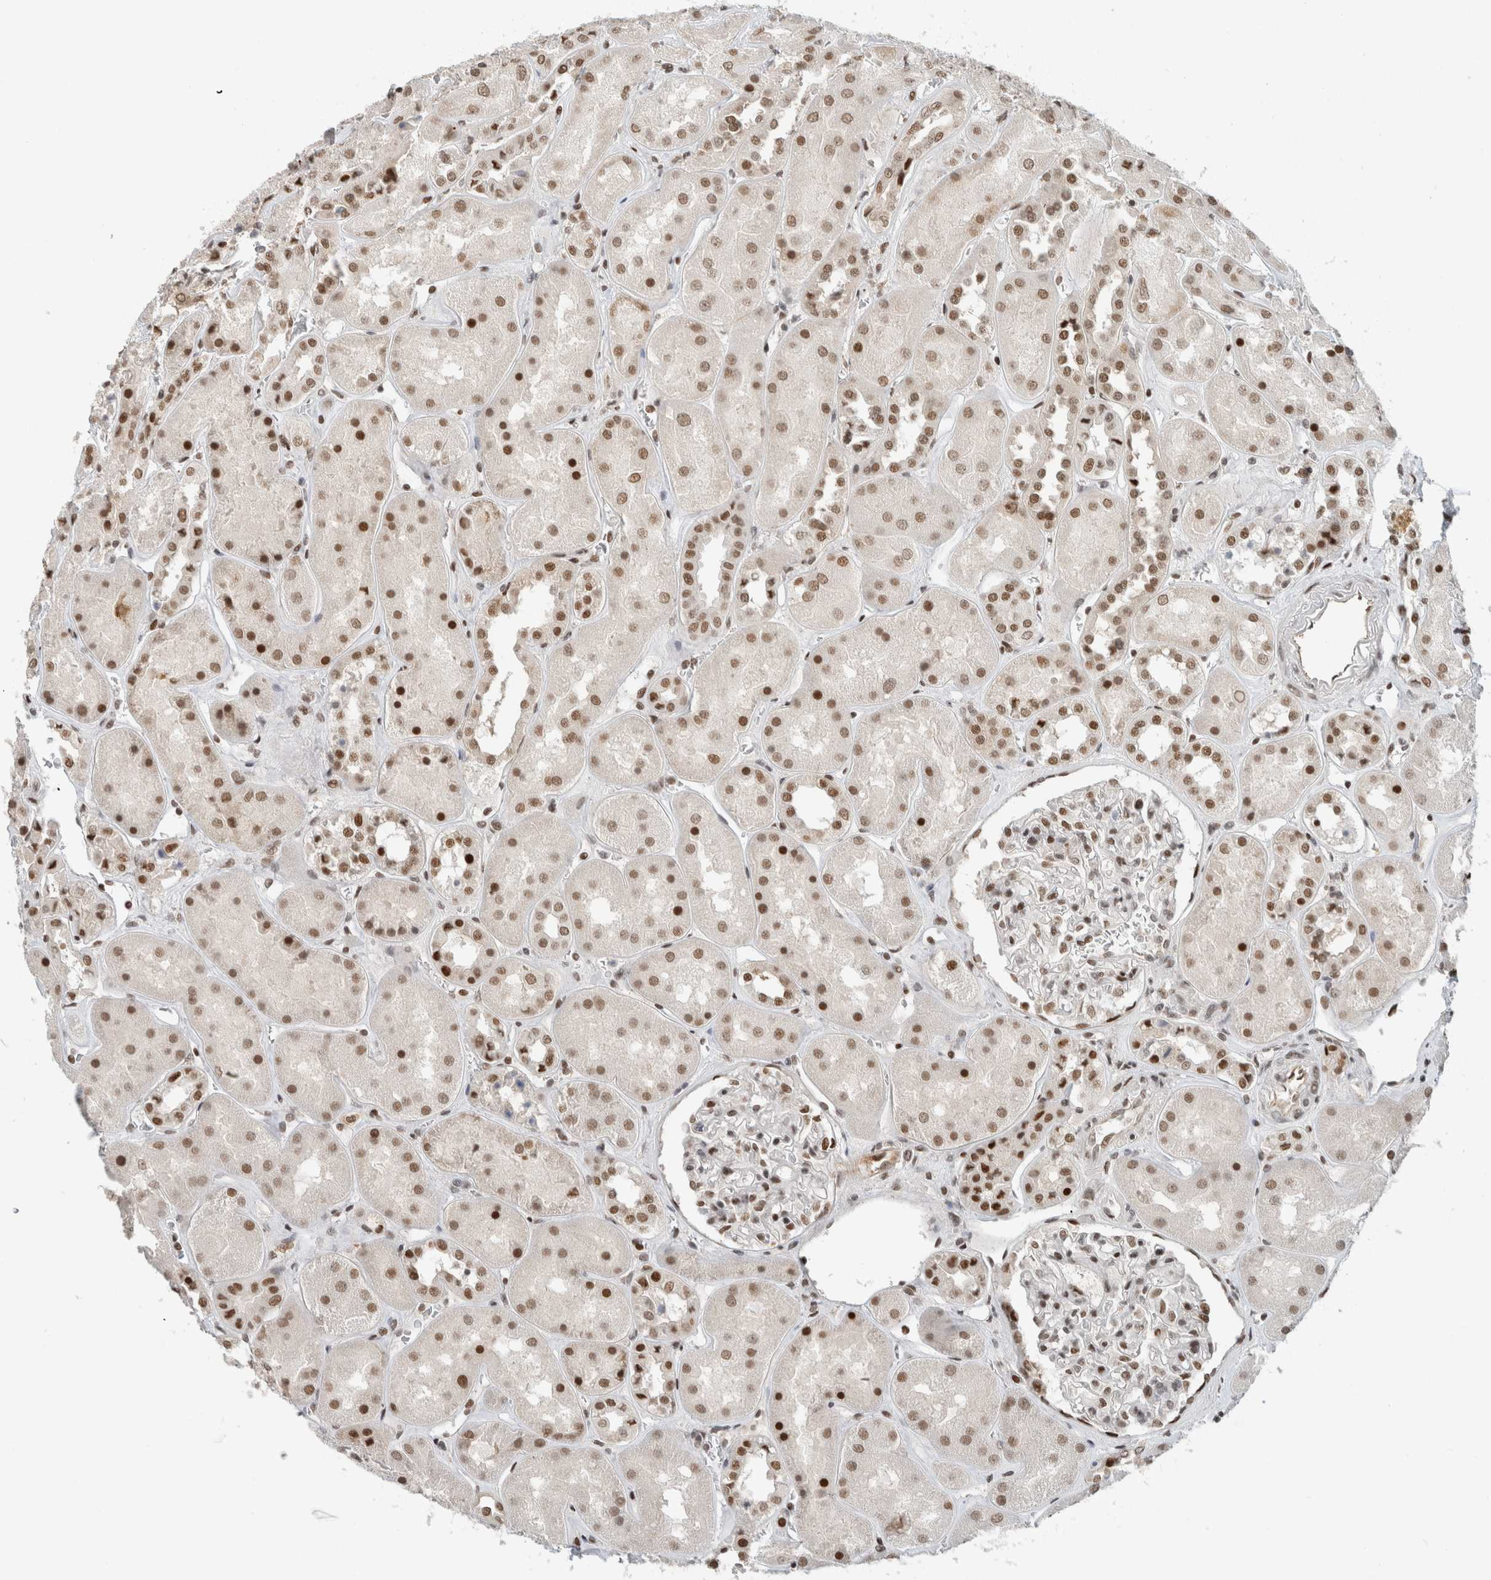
{"staining": {"intensity": "strong", "quantity": "25%-75%", "location": "nuclear"}, "tissue": "kidney", "cell_type": "Cells in glomeruli", "image_type": "normal", "snomed": [{"axis": "morphology", "description": "Normal tissue, NOS"}, {"axis": "topography", "description": "Kidney"}], "caption": "Immunohistochemical staining of benign human kidney shows strong nuclear protein expression in approximately 25%-75% of cells in glomeruli.", "gene": "HNRNPR", "patient": {"sex": "male", "age": 70}}